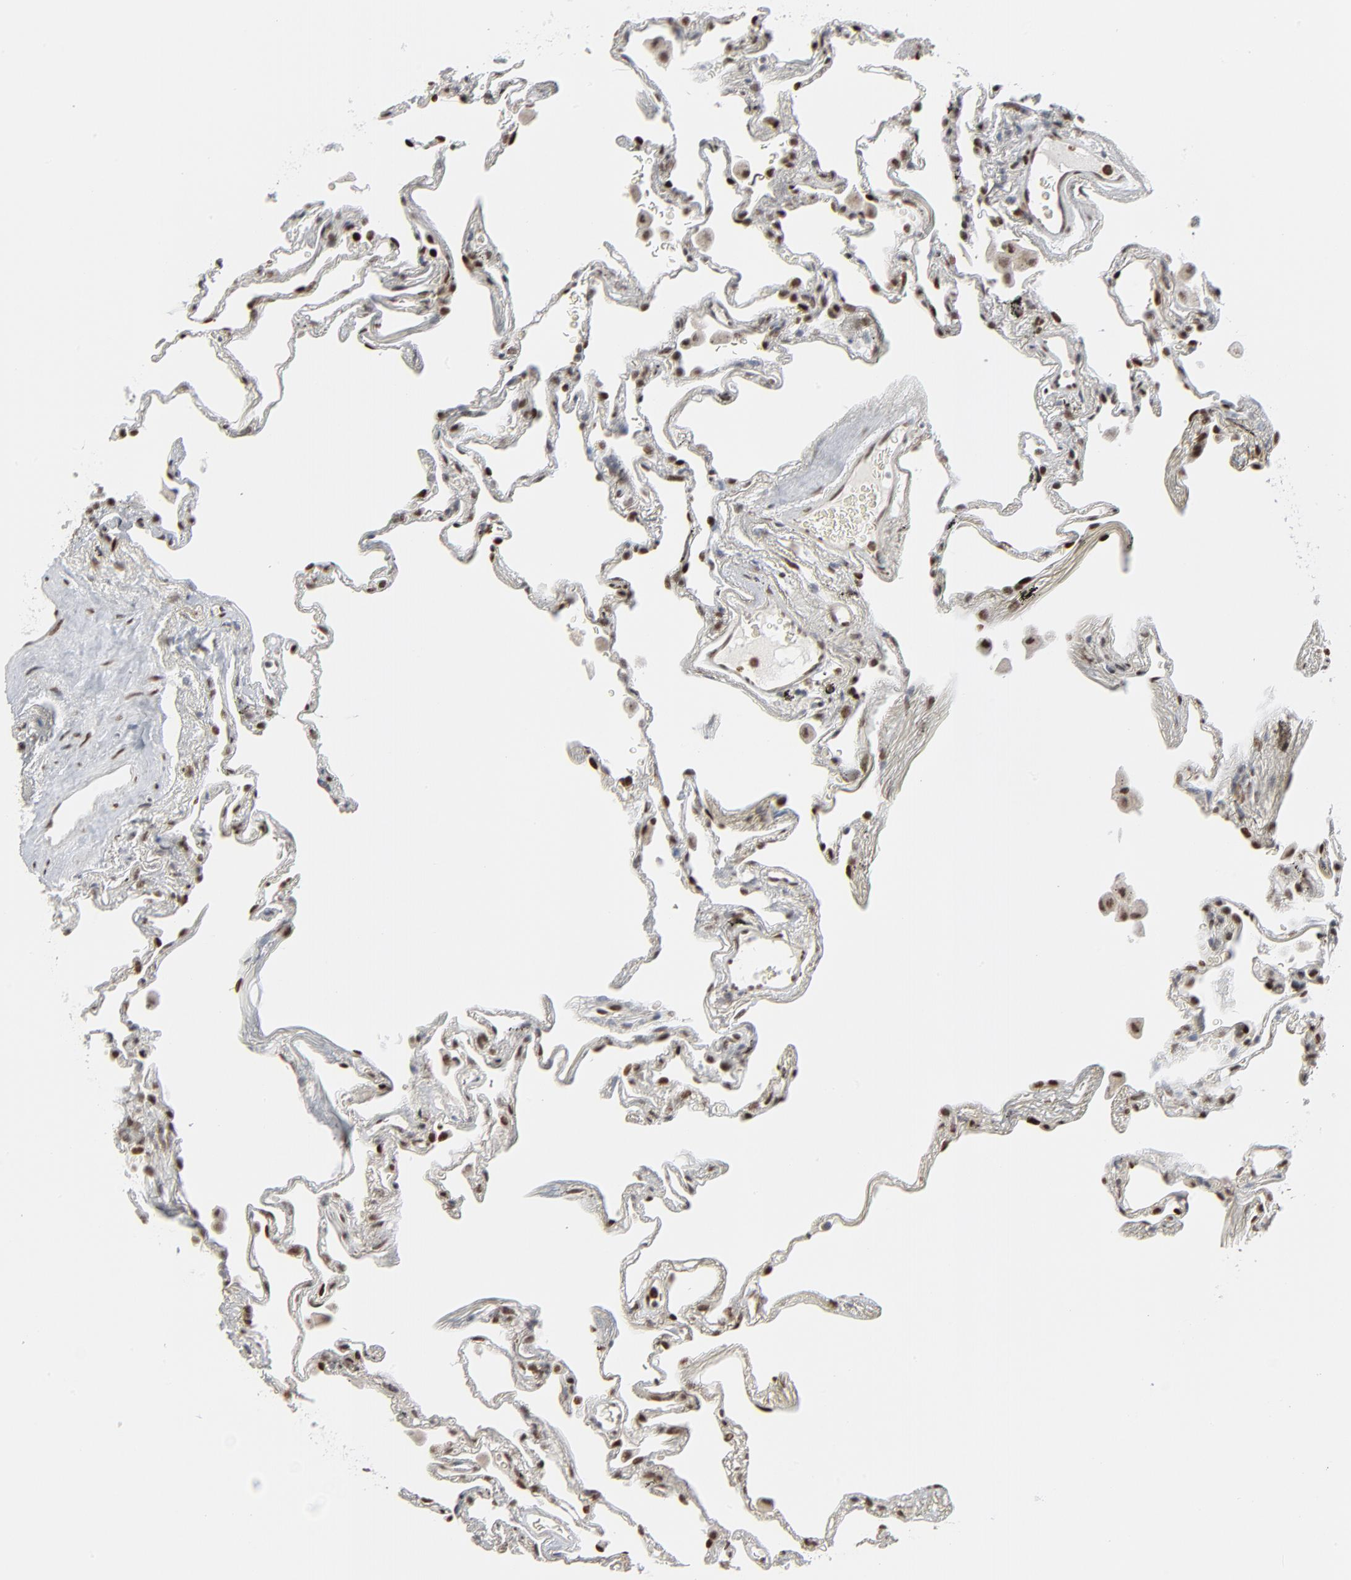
{"staining": {"intensity": "strong", "quantity": ">75%", "location": "nuclear"}, "tissue": "lung", "cell_type": "Alveolar cells", "image_type": "normal", "snomed": [{"axis": "morphology", "description": "Normal tissue, NOS"}, {"axis": "morphology", "description": "Inflammation, NOS"}, {"axis": "topography", "description": "Lung"}], "caption": "There is high levels of strong nuclear staining in alveolar cells of normal lung, as demonstrated by immunohistochemical staining (brown color).", "gene": "CUX1", "patient": {"sex": "male", "age": 69}}